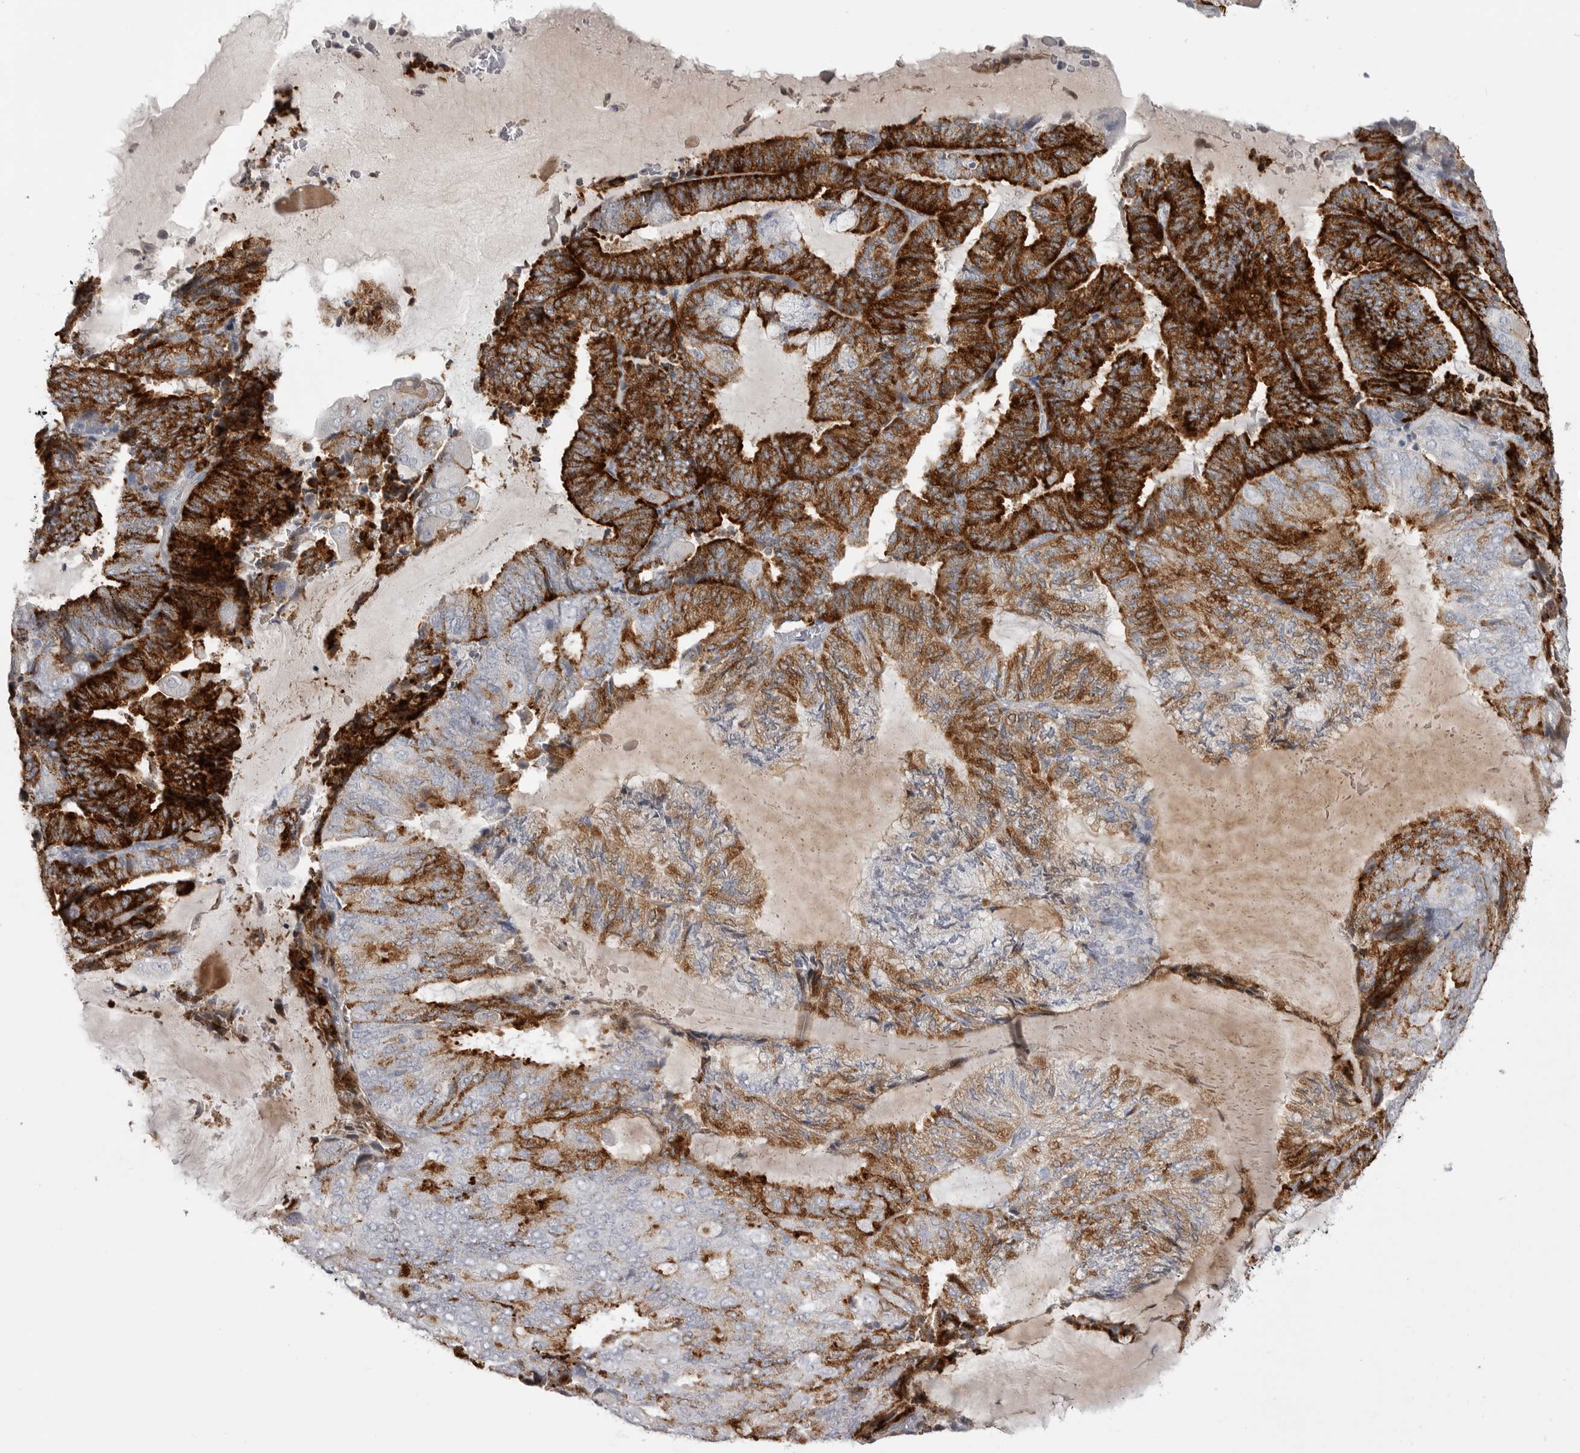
{"staining": {"intensity": "strong", "quantity": ">75%", "location": "cytoplasmic/membranous"}, "tissue": "endometrial cancer", "cell_type": "Tumor cells", "image_type": "cancer", "snomed": [{"axis": "morphology", "description": "Adenocarcinoma, NOS"}, {"axis": "topography", "description": "Endometrium"}], "caption": "Strong cytoplasmic/membranous expression is present in about >75% of tumor cells in endometrial cancer (adenocarcinoma).", "gene": "SERPING1", "patient": {"sex": "female", "age": 81}}